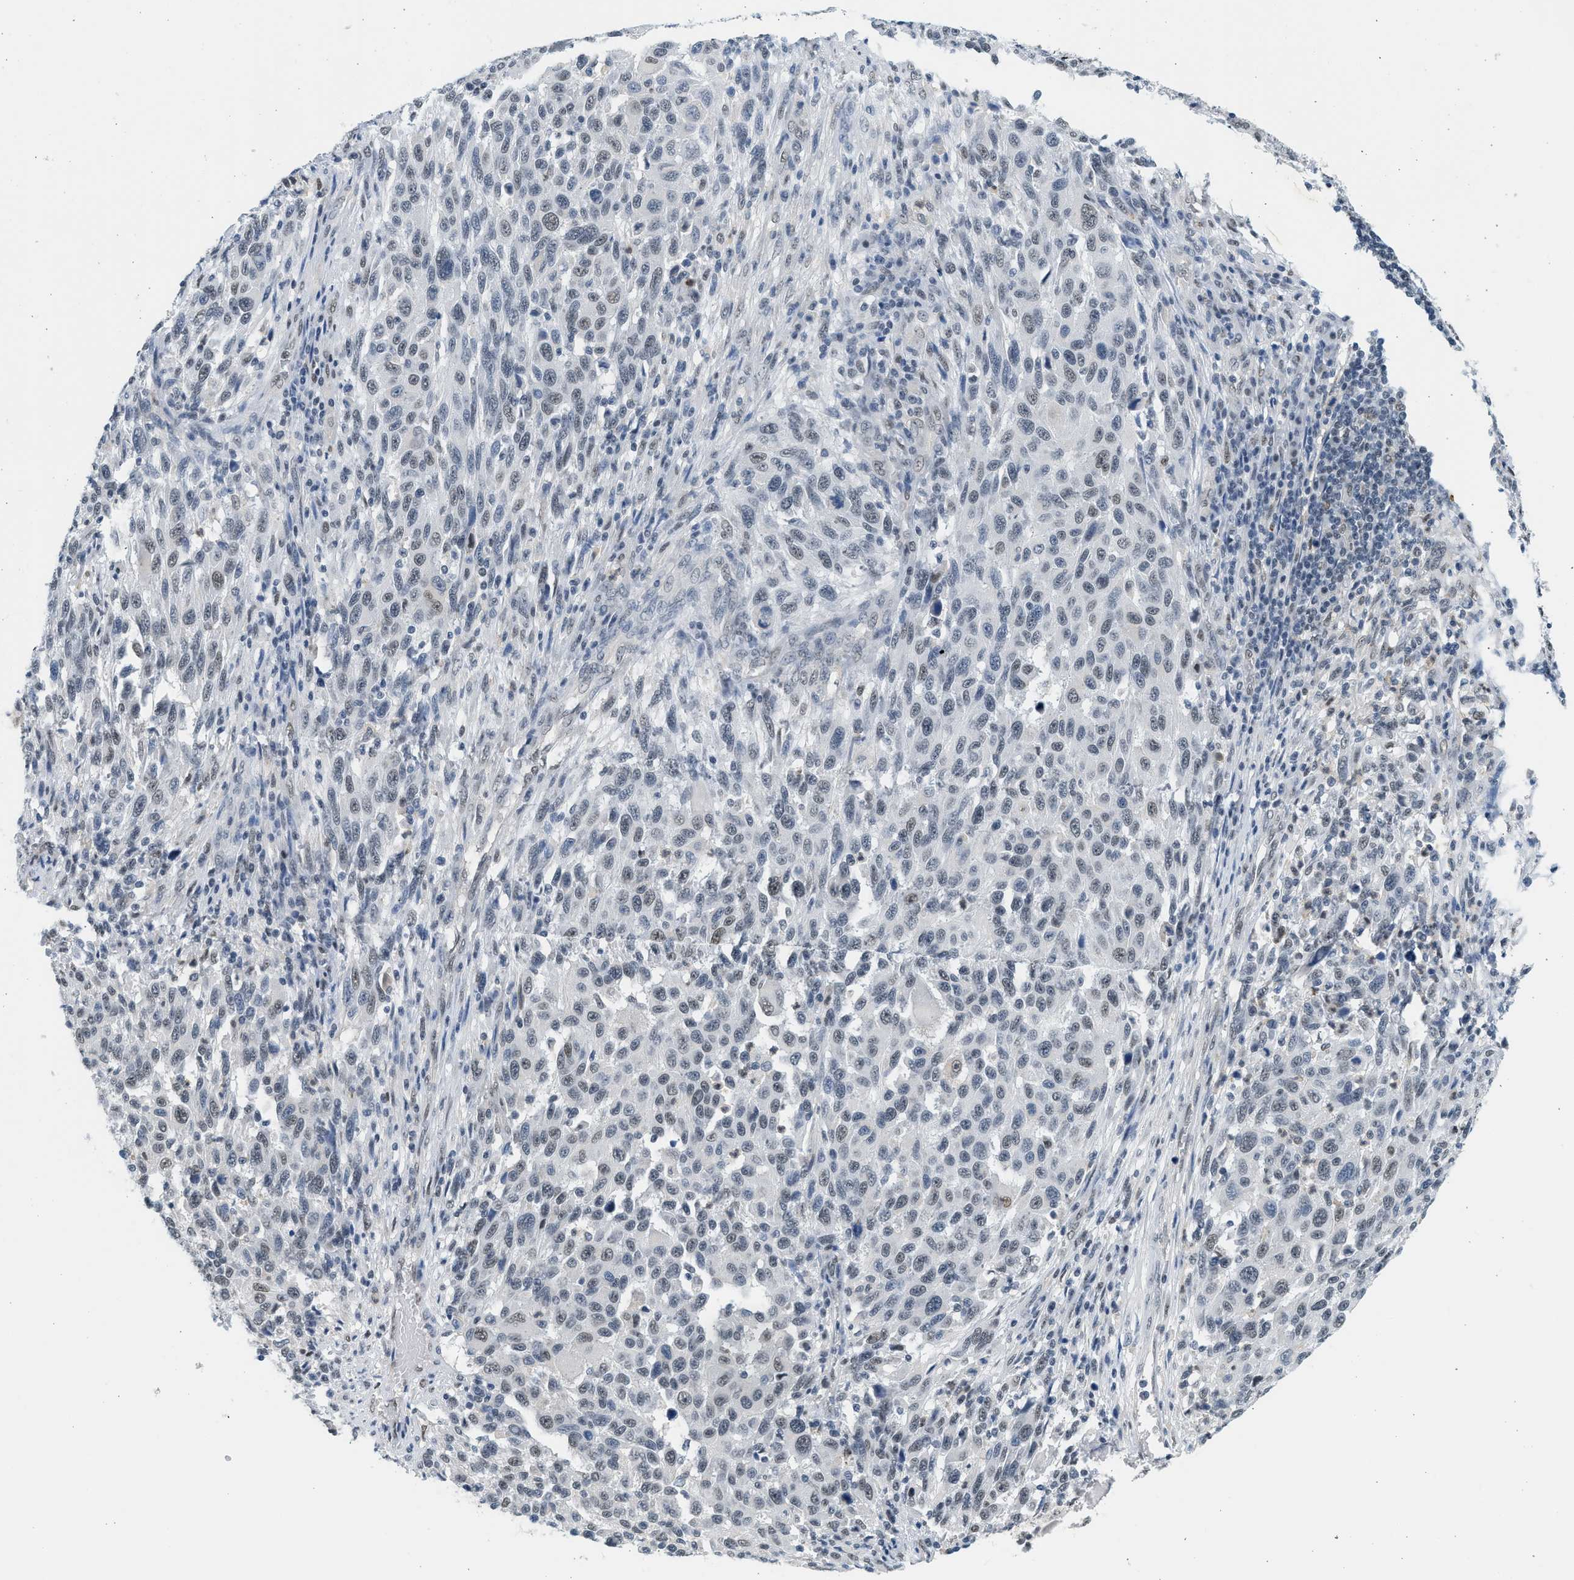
{"staining": {"intensity": "weak", "quantity": "25%-75%", "location": "nuclear"}, "tissue": "melanoma", "cell_type": "Tumor cells", "image_type": "cancer", "snomed": [{"axis": "morphology", "description": "Malignant melanoma, Metastatic site"}, {"axis": "topography", "description": "Lymph node"}], "caption": "Immunohistochemistry photomicrograph of human melanoma stained for a protein (brown), which displays low levels of weak nuclear expression in approximately 25%-75% of tumor cells.", "gene": "HIPK1", "patient": {"sex": "male", "age": 61}}